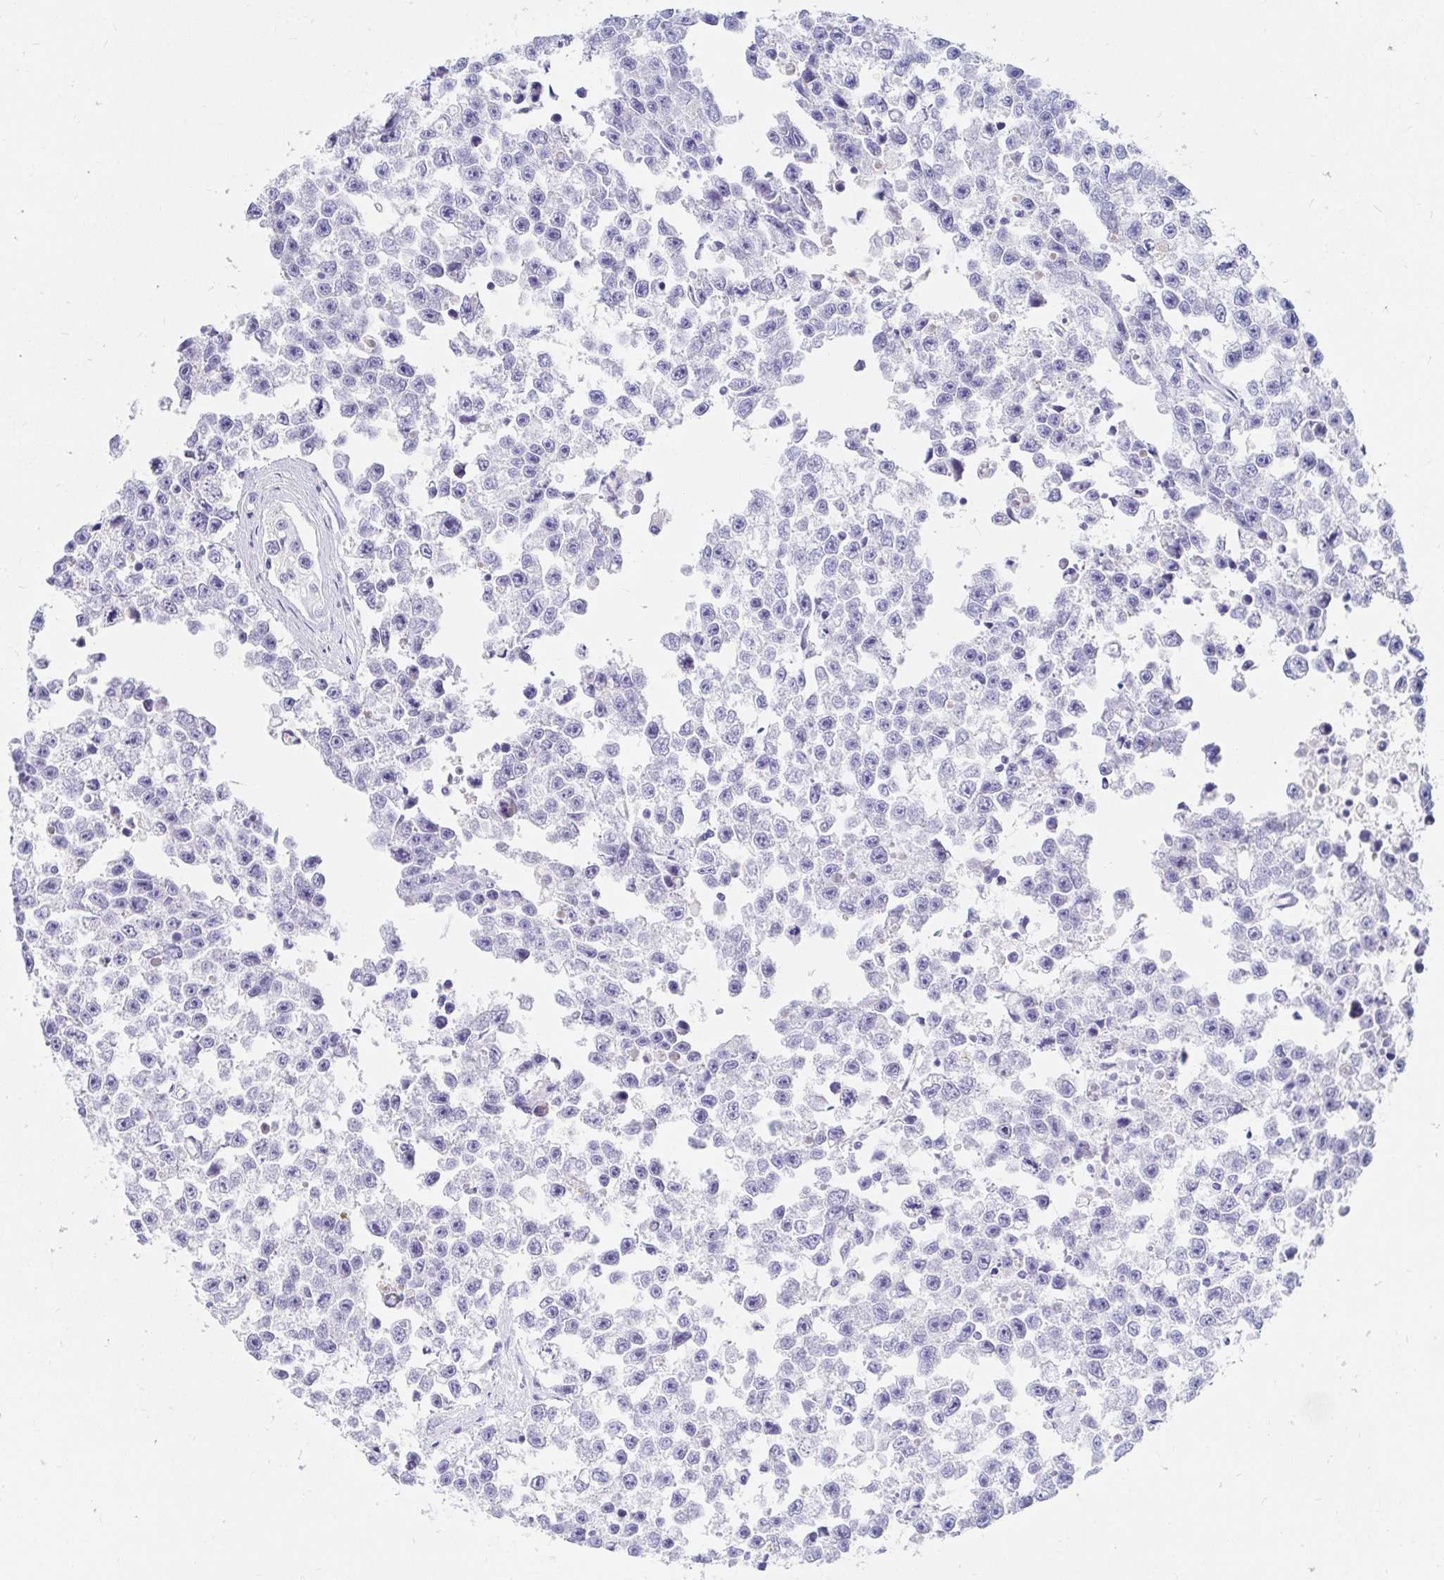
{"staining": {"intensity": "negative", "quantity": "none", "location": "none"}, "tissue": "testis cancer", "cell_type": "Tumor cells", "image_type": "cancer", "snomed": [{"axis": "morphology", "description": "Seminoma, NOS"}, {"axis": "topography", "description": "Testis"}], "caption": "DAB (3,3'-diaminobenzidine) immunohistochemical staining of human testis seminoma reveals no significant positivity in tumor cells.", "gene": "PPP1R1B", "patient": {"sex": "male", "age": 26}}